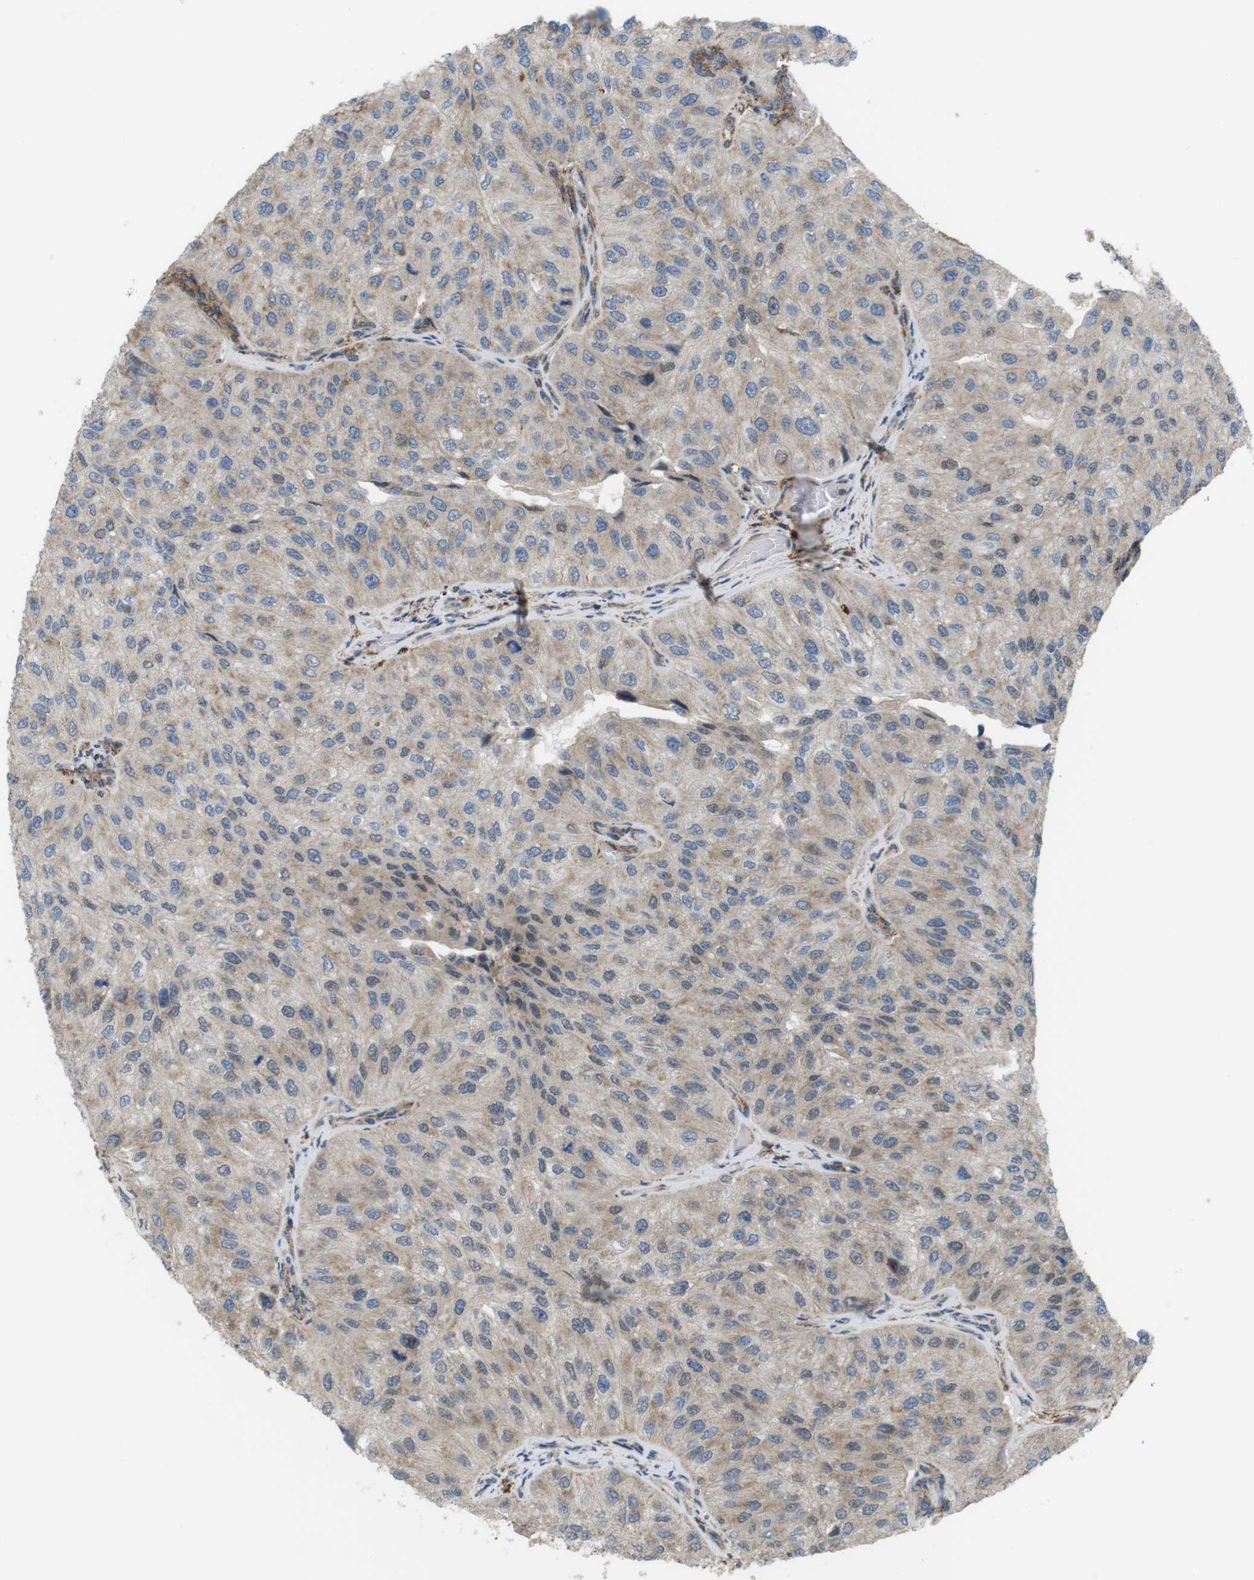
{"staining": {"intensity": "weak", "quantity": "25%-75%", "location": "cytoplasmic/membranous"}, "tissue": "urothelial cancer", "cell_type": "Tumor cells", "image_type": "cancer", "snomed": [{"axis": "morphology", "description": "Urothelial carcinoma, High grade"}, {"axis": "topography", "description": "Kidney"}, {"axis": "topography", "description": "Urinary bladder"}], "caption": "Immunohistochemistry (IHC) photomicrograph of neoplastic tissue: urothelial cancer stained using IHC demonstrates low levels of weak protein expression localized specifically in the cytoplasmic/membranous of tumor cells, appearing as a cytoplasmic/membranous brown color.", "gene": "DDAH2", "patient": {"sex": "male", "age": 77}}